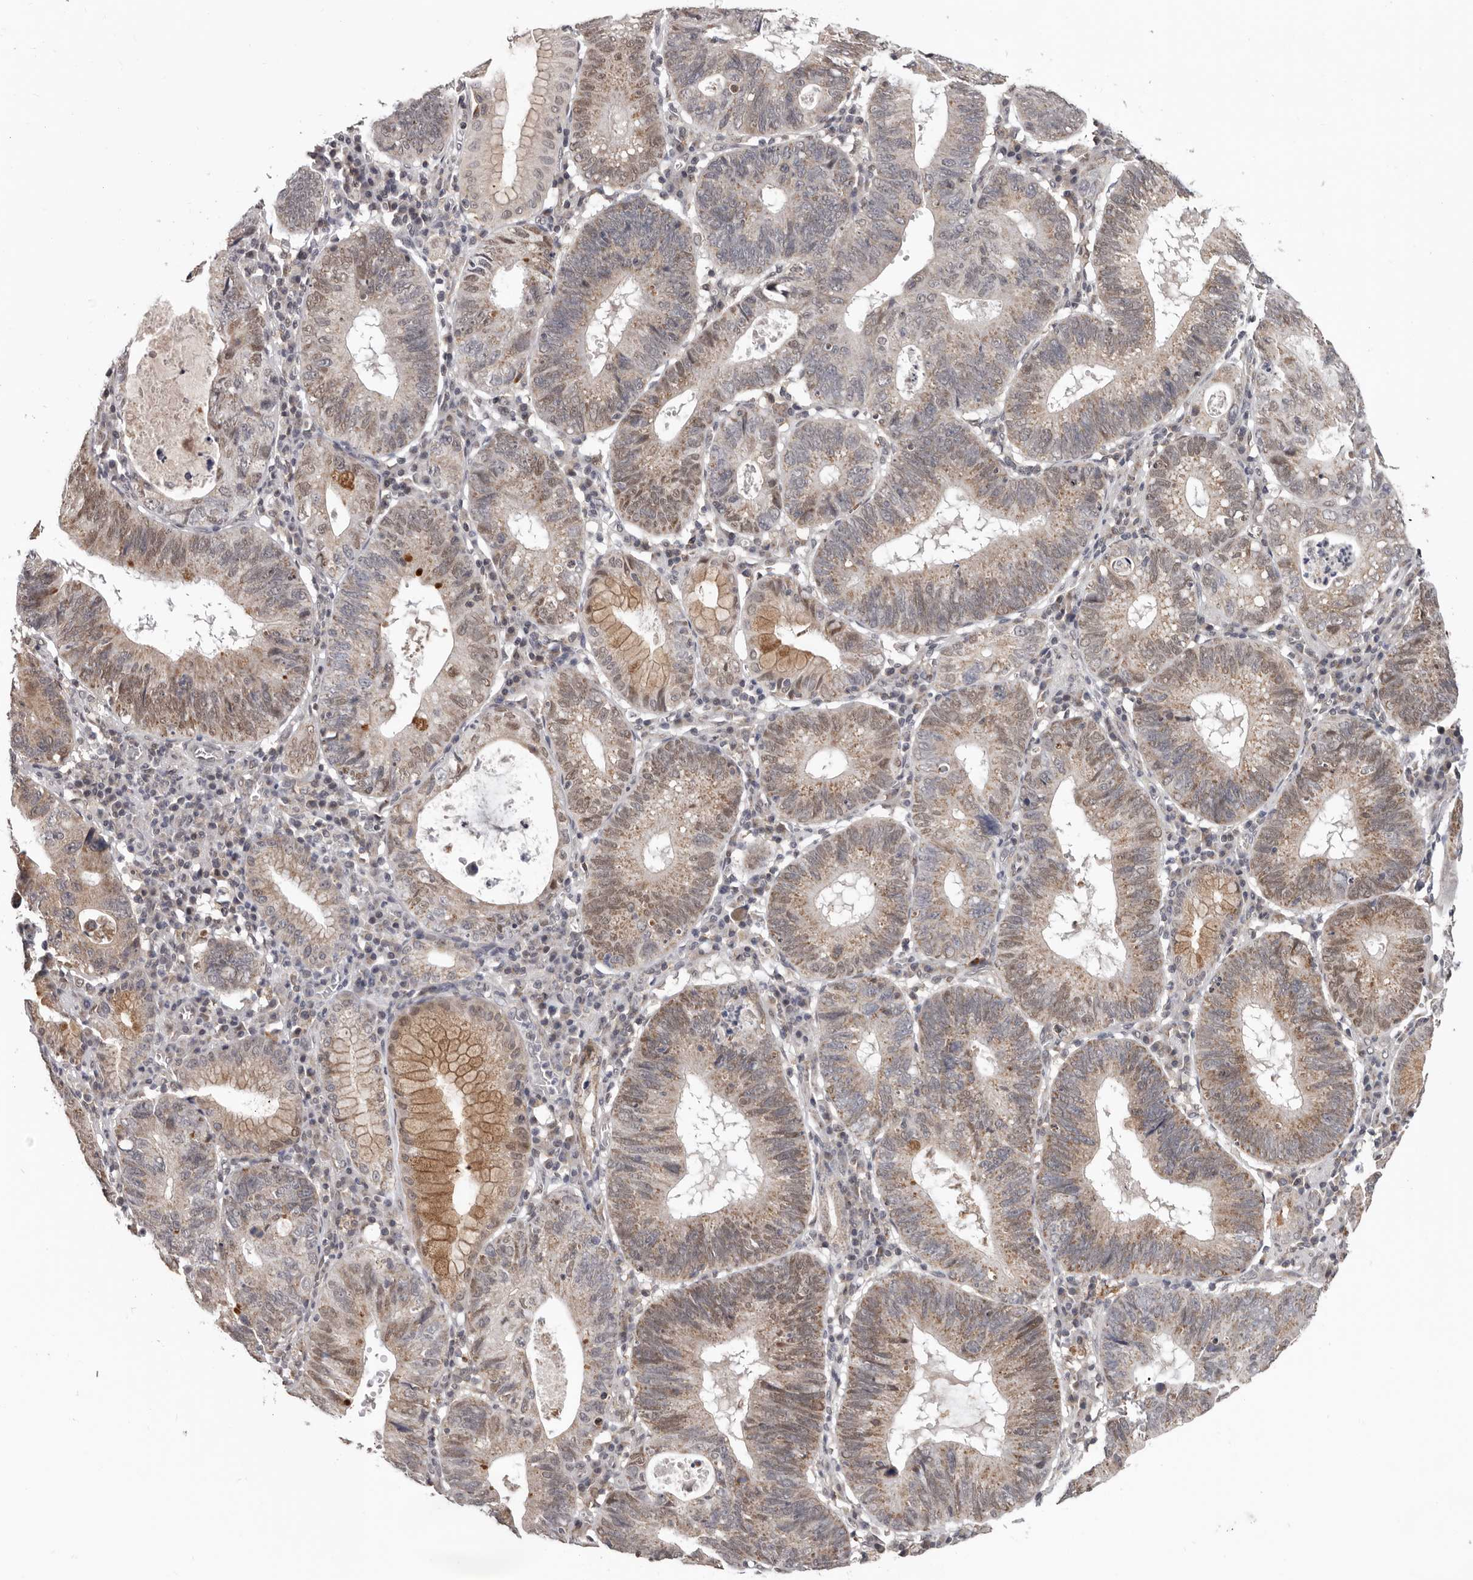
{"staining": {"intensity": "moderate", "quantity": ">75%", "location": "cytoplasmic/membranous,nuclear"}, "tissue": "stomach cancer", "cell_type": "Tumor cells", "image_type": "cancer", "snomed": [{"axis": "morphology", "description": "Adenocarcinoma, NOS"}, {"axis": "topography", "description": "Stomach"}], "caption": "A medium amount of moderate cytoplasmic/membranous and nuclear positivity is identified in about >75% of tumor cells in stomach cancer tissue. (IHC, brightfield microscopy, high magnification).", "gene": "MOGAT2", "patient": {"sex": "male", "age": 59}}